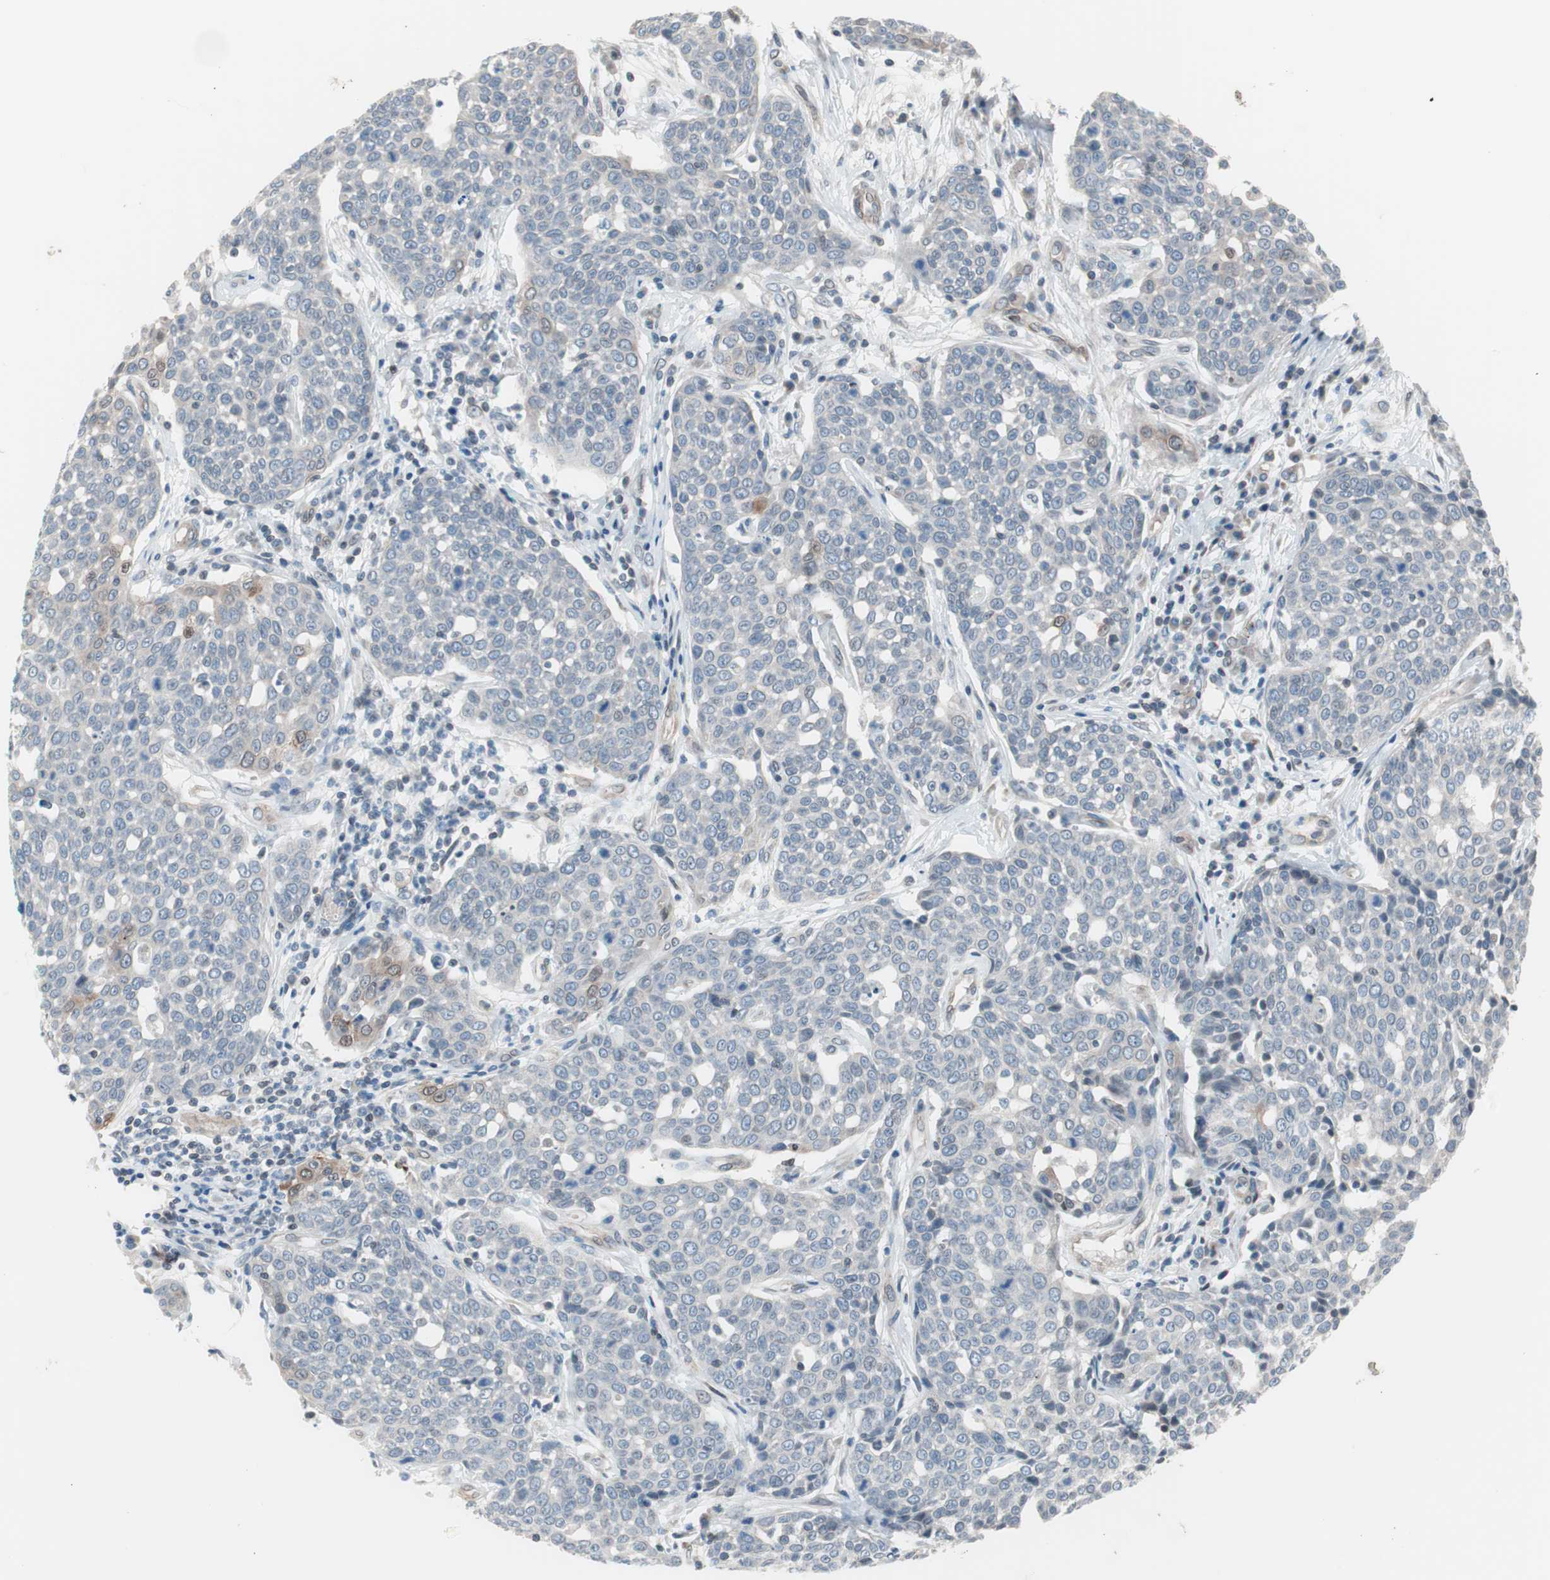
{"staining": {"intensity": "moderate", "quantity": "<25%", "location": "cytoplasmic/membranous,nuclear"}, "tissue": "cervical cancer", "cell_type": "Tumor cells", "image_type": "cancer", "snomed": [{"axis": "morphology", "description": "Squamous cell carcinoma, NOS"}, {"axis": "topography", "description": "Cervix"}], "caption": "Protein expression analysis of cervical squamous cell carcinoma demonstrates moderate cytoplasmic/membranous and nuclear staining in about <25% of tumor cells.", "gene": "ARNT2", "patient": {"sex": "female", "age": 34}}